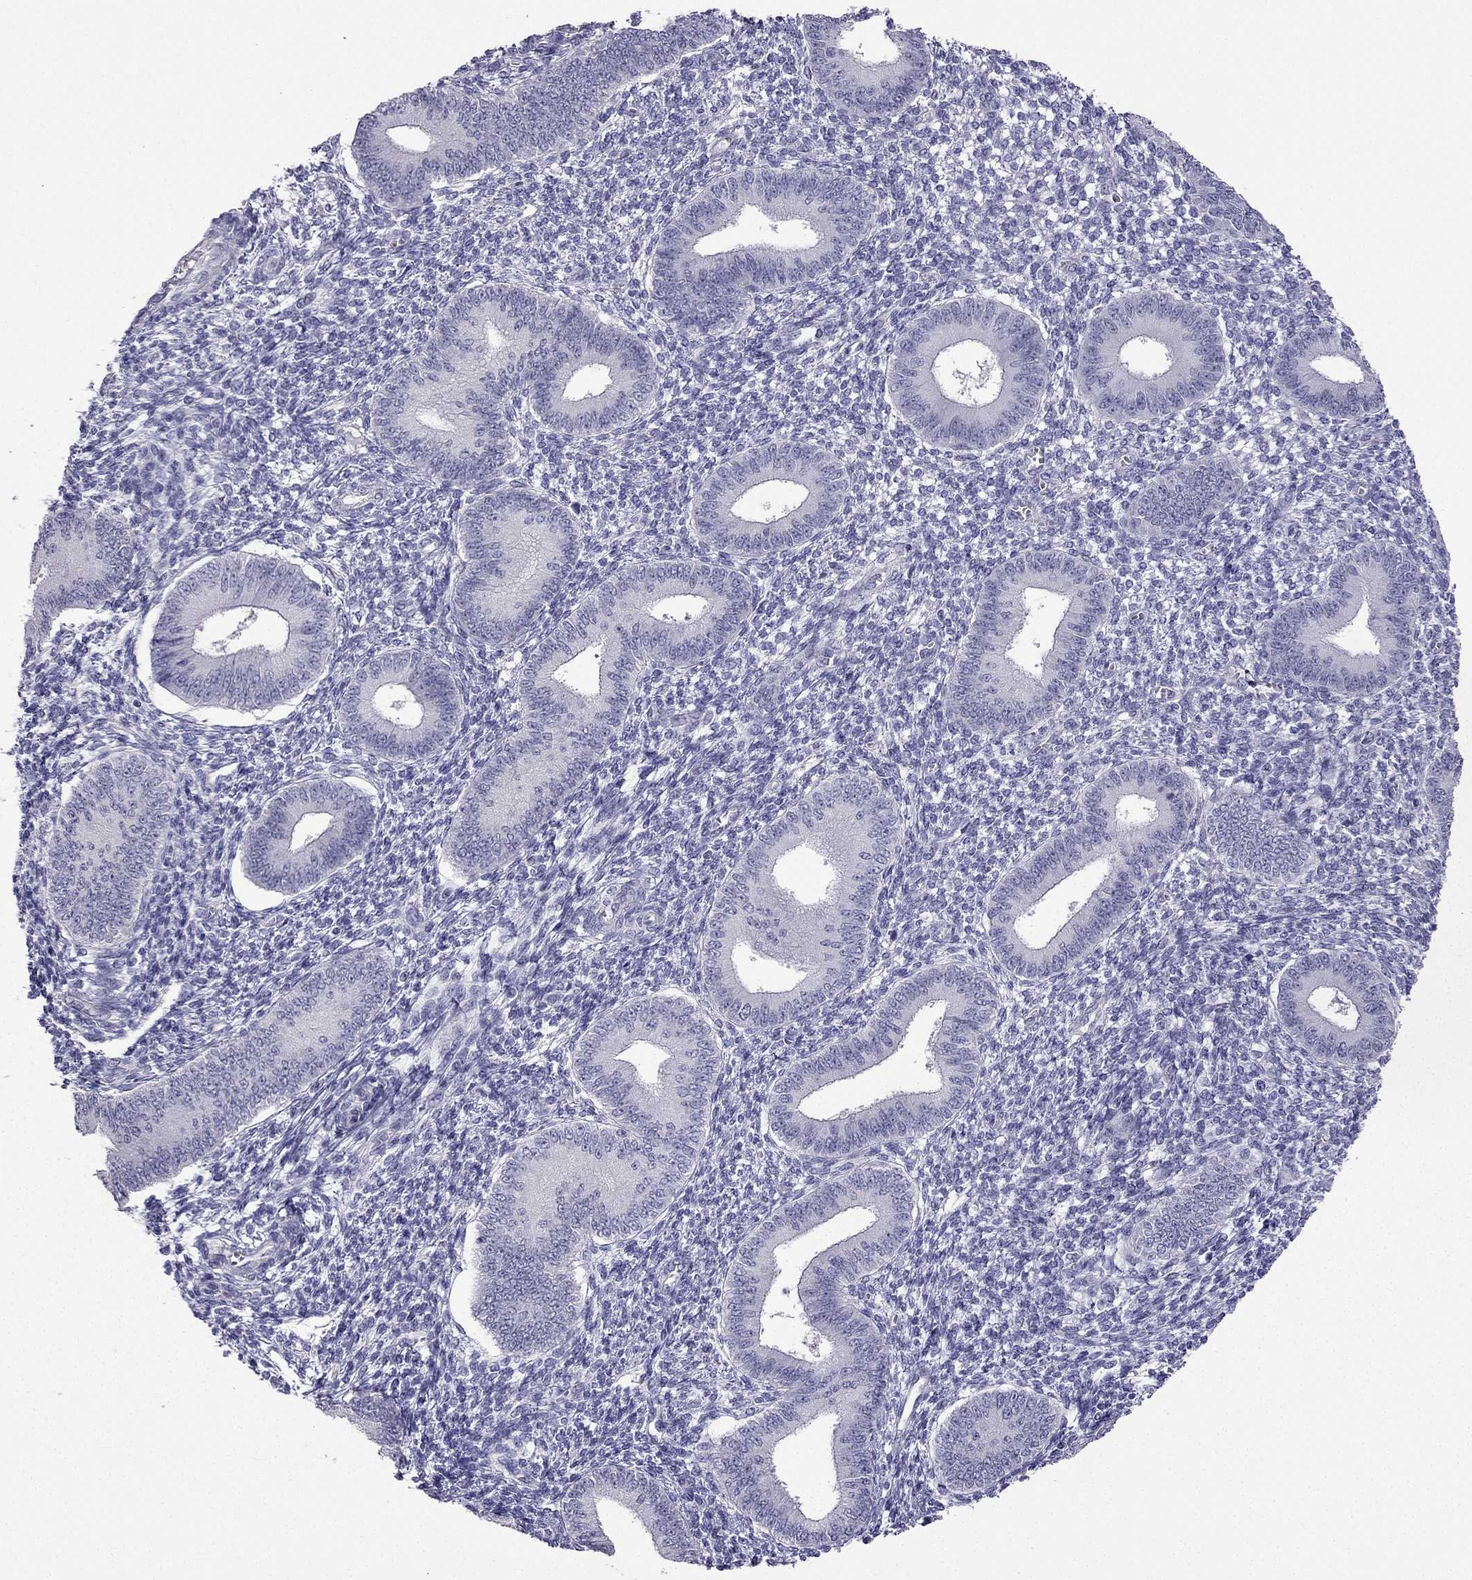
{"staining": {"intensity": "negative", "quantity": "none", "location": "none"}, "tissue": "endometrium", "cell_type": "Cells in endometrial stroma", "image_type": "normal", "snomed": [{"axis": "morphology", "description": "Normal tissue, NOS"}, {"axis": "topography", "description": "Endometrium"}], "caption": "The histopathology image displays no staining of cells in endometrial stroma in benign endometrium. (DAB immunohistochemistry, high magnification).", "gene": "KCNJ10", "patient": {"sex": "female", "age": 42}}